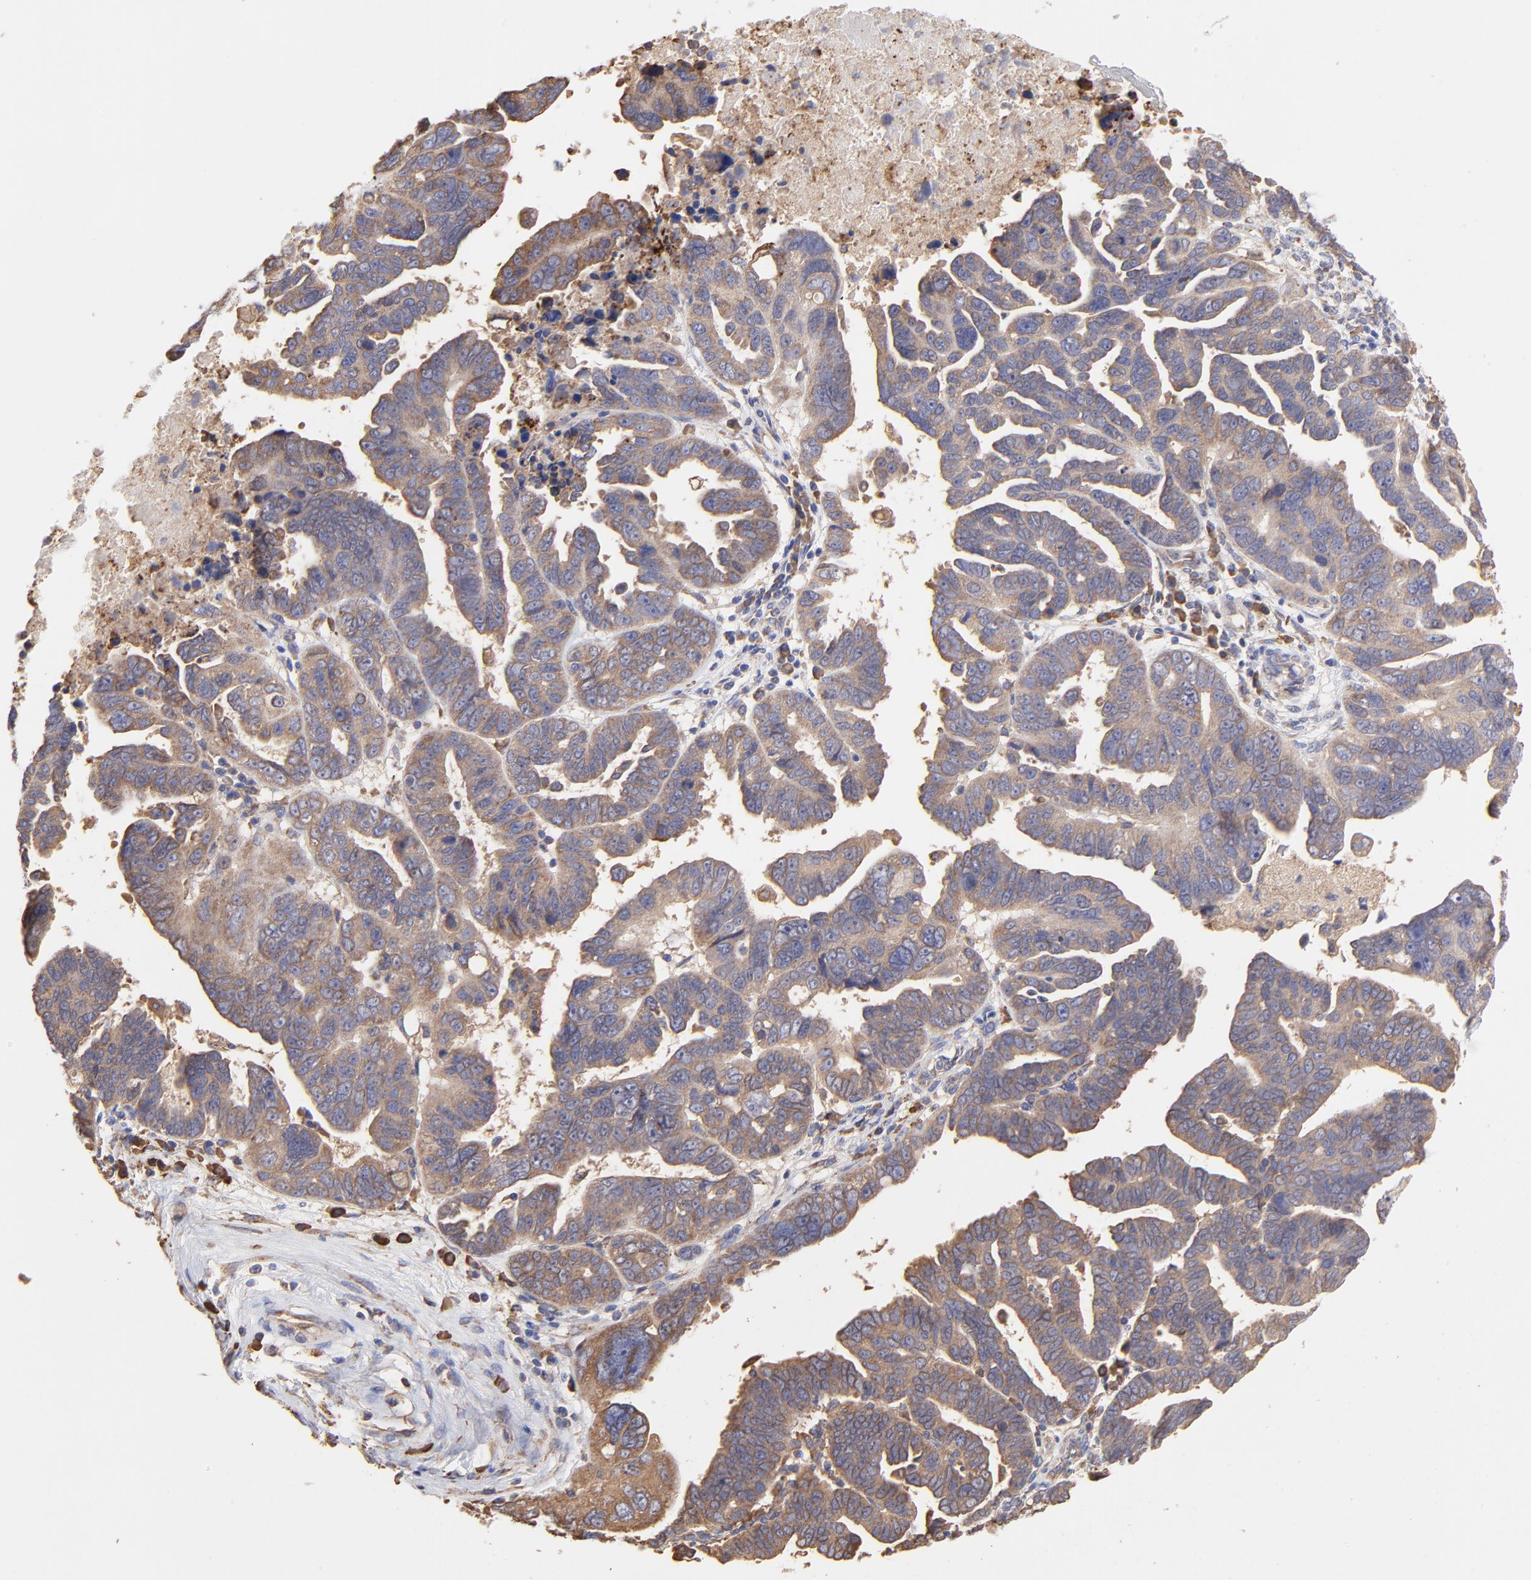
{"staining": {"intensity": "moderate", "quantity": ">75%", "location": "cytoplasmic/membranous"}, "tissue": "ovarian cancer", "cell_type": "Tumor cells", "image_type": "cancer", "snomed": [{"axis": "morphology", "description": "Carcinoma, endometroid"}, {"axis": "morphology", "description": "Cystadenocarcinoma, serous, NOS"}, {"axis": "topography", "description": "Ovary"}], "caption": "Tumor cells reveal moderate cytoplasmic/membranous staining in about >75% of cells in ovarian cancer.", "gene": "PFKM", "patient": {"sex": "female", "age": 45}}